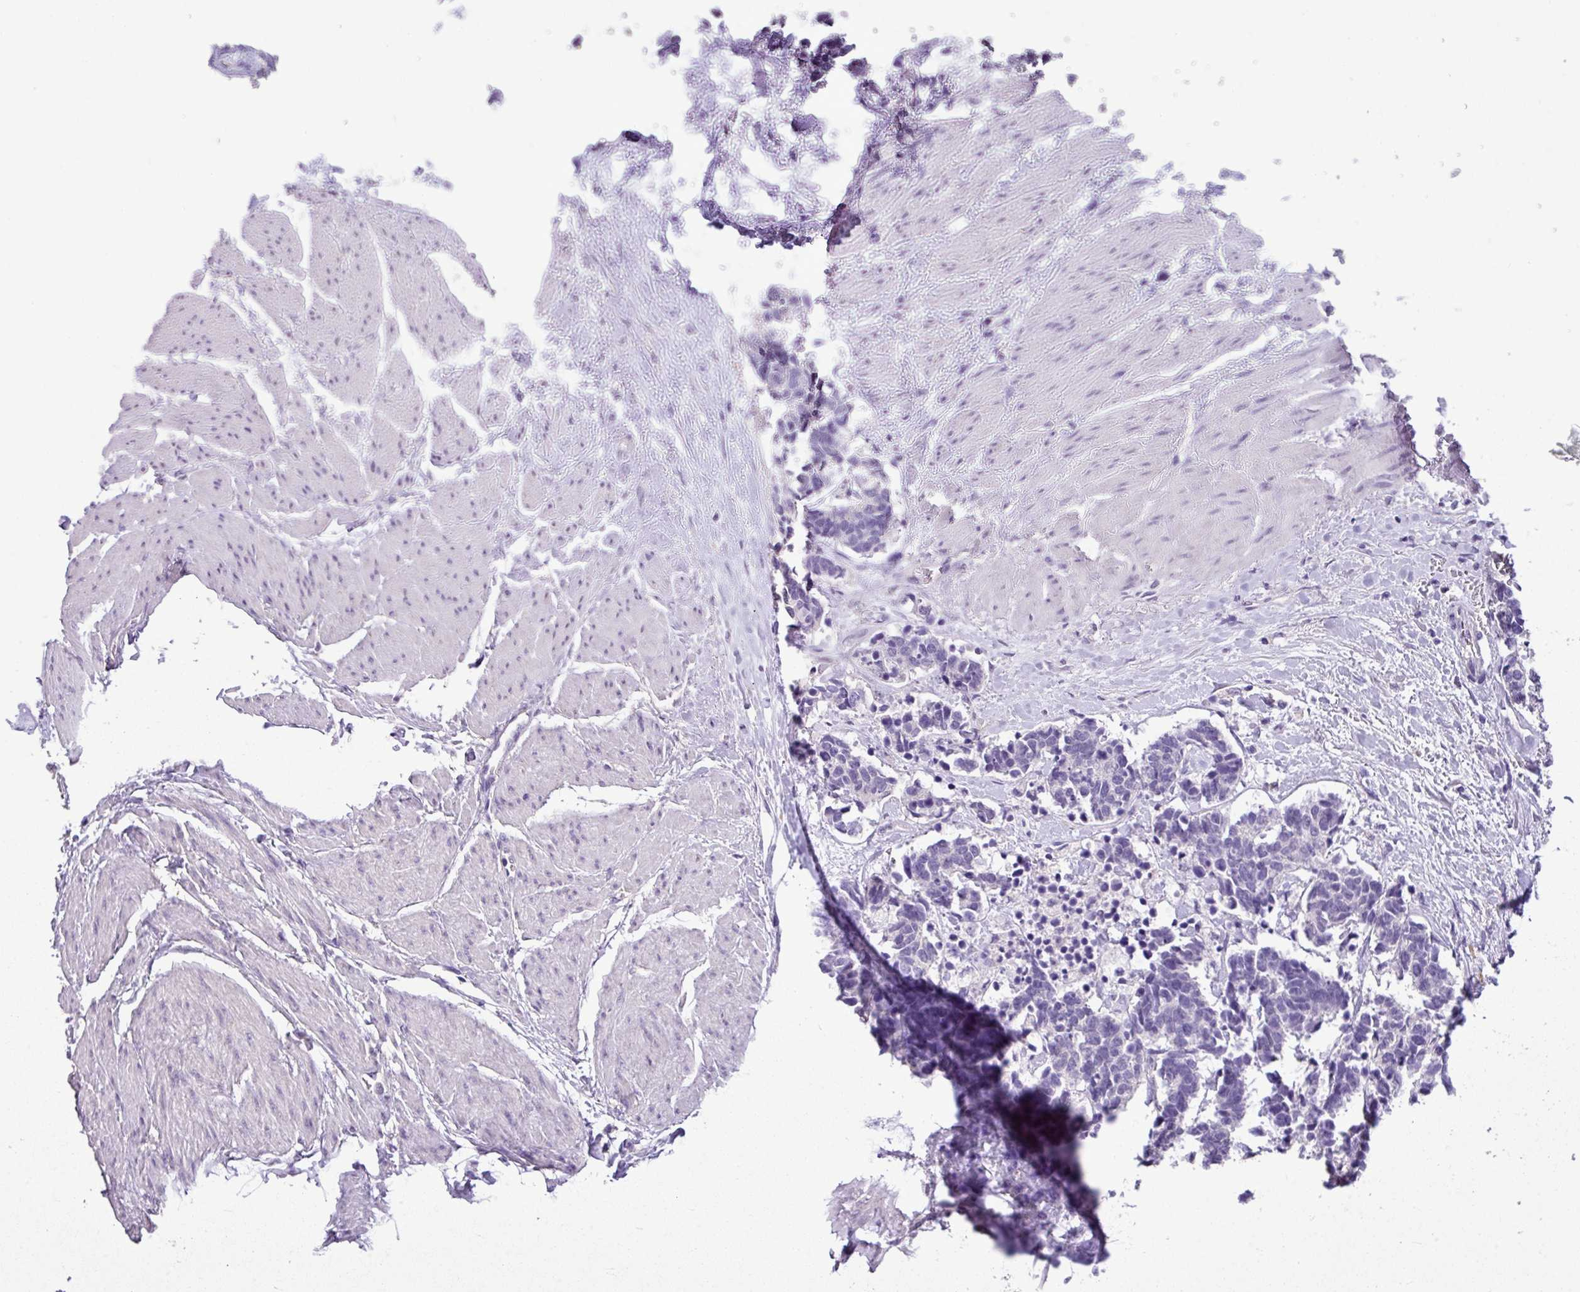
{"staining": {"intensity": "negative", "quantity": "none", "location": "none"}, "tissue": "carcinoid", "cell_type": "Tumor cells", "image_type": "cancer", "snomed": [{"axis": "morphology", "description": "Carcinoma, NOS"}, {"axis": "morphology", "description": "Carcinoid, malignant, NOS"}, {"axis": "topography", "description": "Urinary bladder"}], "caption": "A photomicrograph of human carcinoid is negative for staining in tumor cells.", "gene": "ALDH2", "patient": {"sex": "male", "age": 57}}